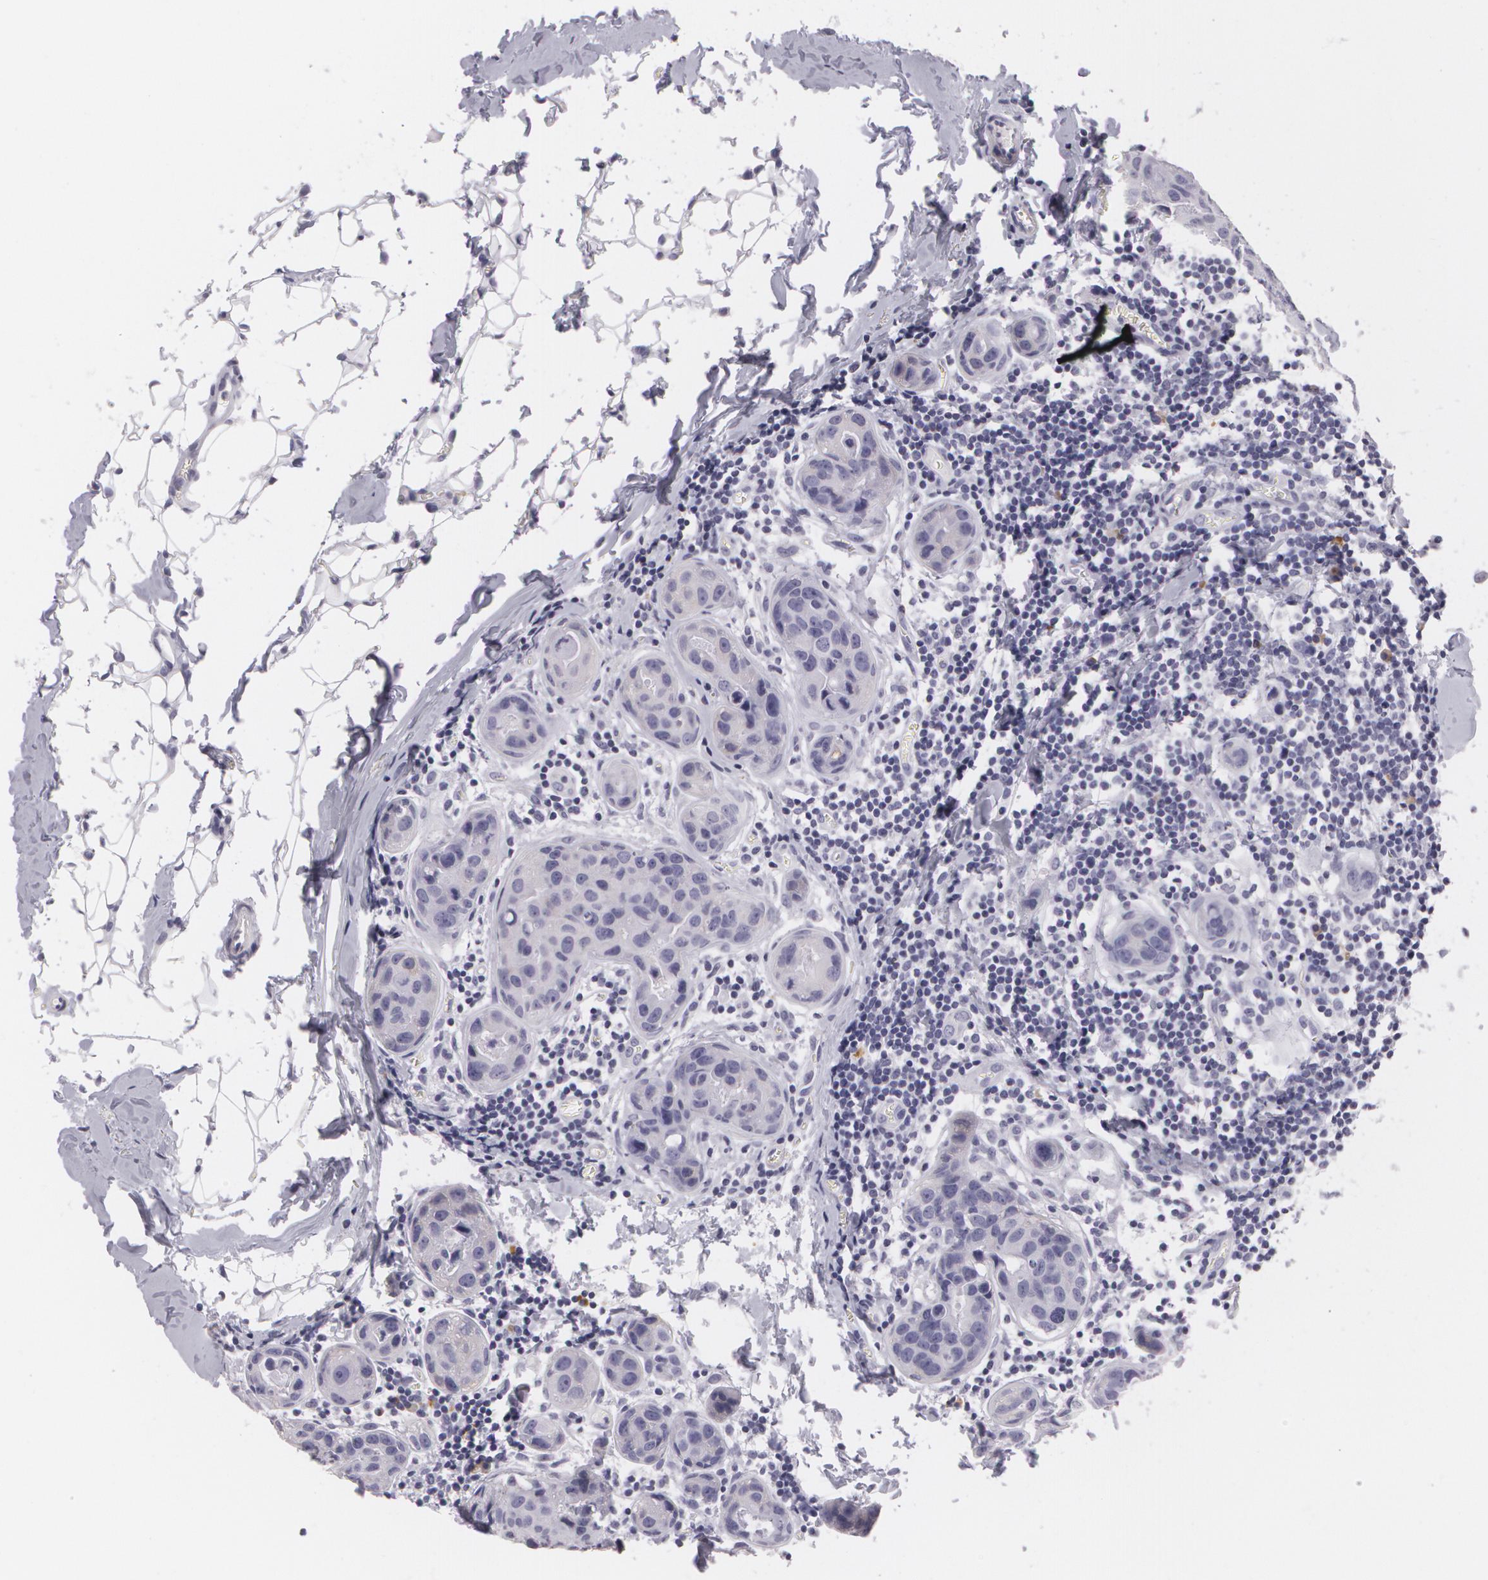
{"staining": {"intensity": "negative", "quantity": "none", "location": "none"}, "tissue": "breast cancer", "cell_type": "Tumor cells", "image_type": "cancer", "snomed": [{"axis": "morphology", "description": "Duct carcinoma"}, {"axis": "topography", "description": "Breast"}], "caption": "Immunohistochemistry (IHC) of human breast cancer (invasive ductal carcinoma) reveals no positivity in tumor cells.", "gene": "MAP2", "patient": {"sex": "female", "age": 24}}